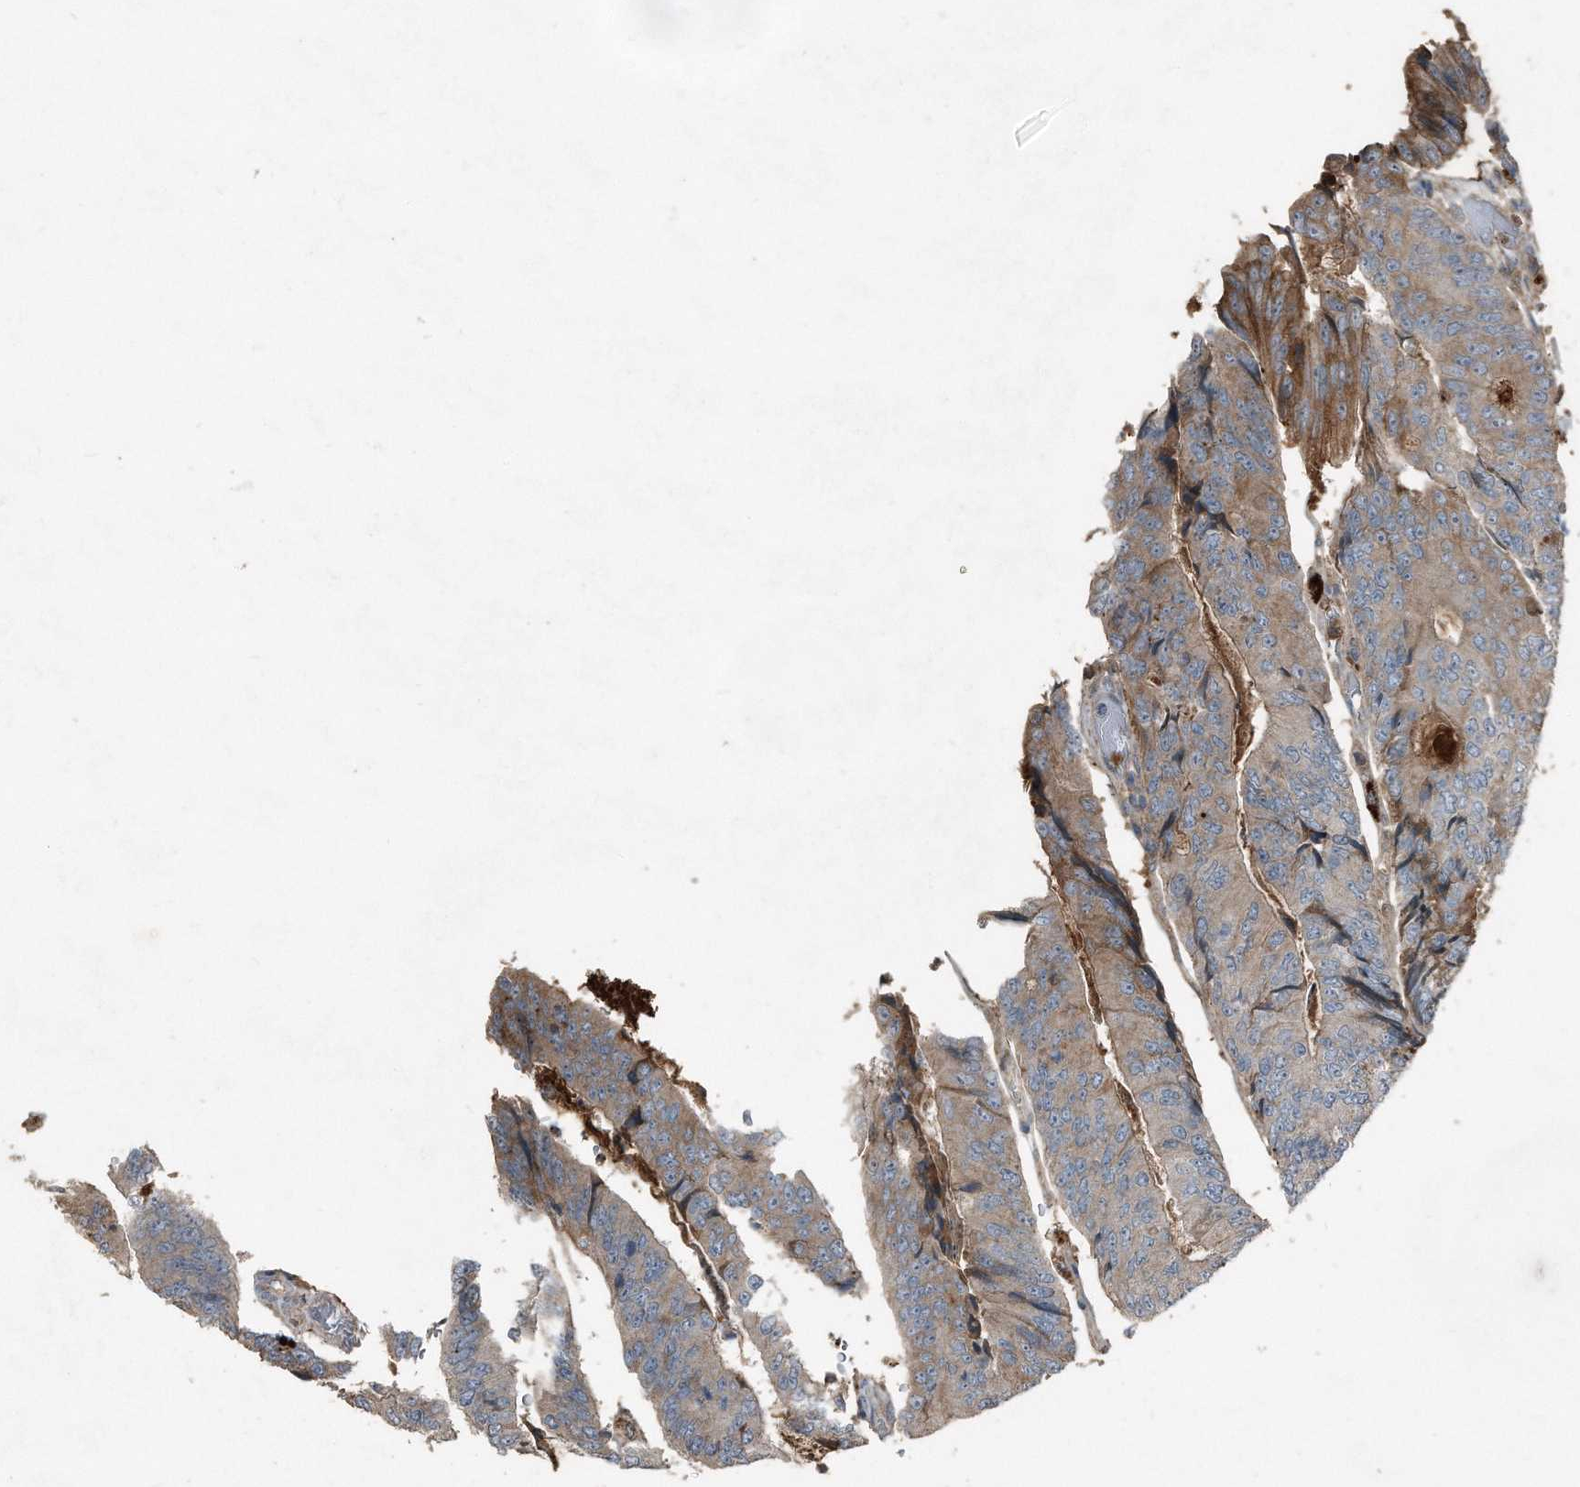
{"staining": {"intensity": "moderate", "quantity": "25%-75%", "location": "cytoplasmic/membranous"}, "tissue": "colorectal cancer", "cell_type": "Tumor cells", "image_type": "cancer", "snomed": [{"axis": "morphology", "description": "Adenocarcinoma, NOS"}, {"axis": "topography", "description": "Colon"}], "caption": "Immunohistochemical staining of human colorectal cancer displays moderate cytoplasmic/membranous protein positivity in about 25%-75% of tumor cells.", "gene": "C9", "patient": {"sex": "female", "age": 67}}